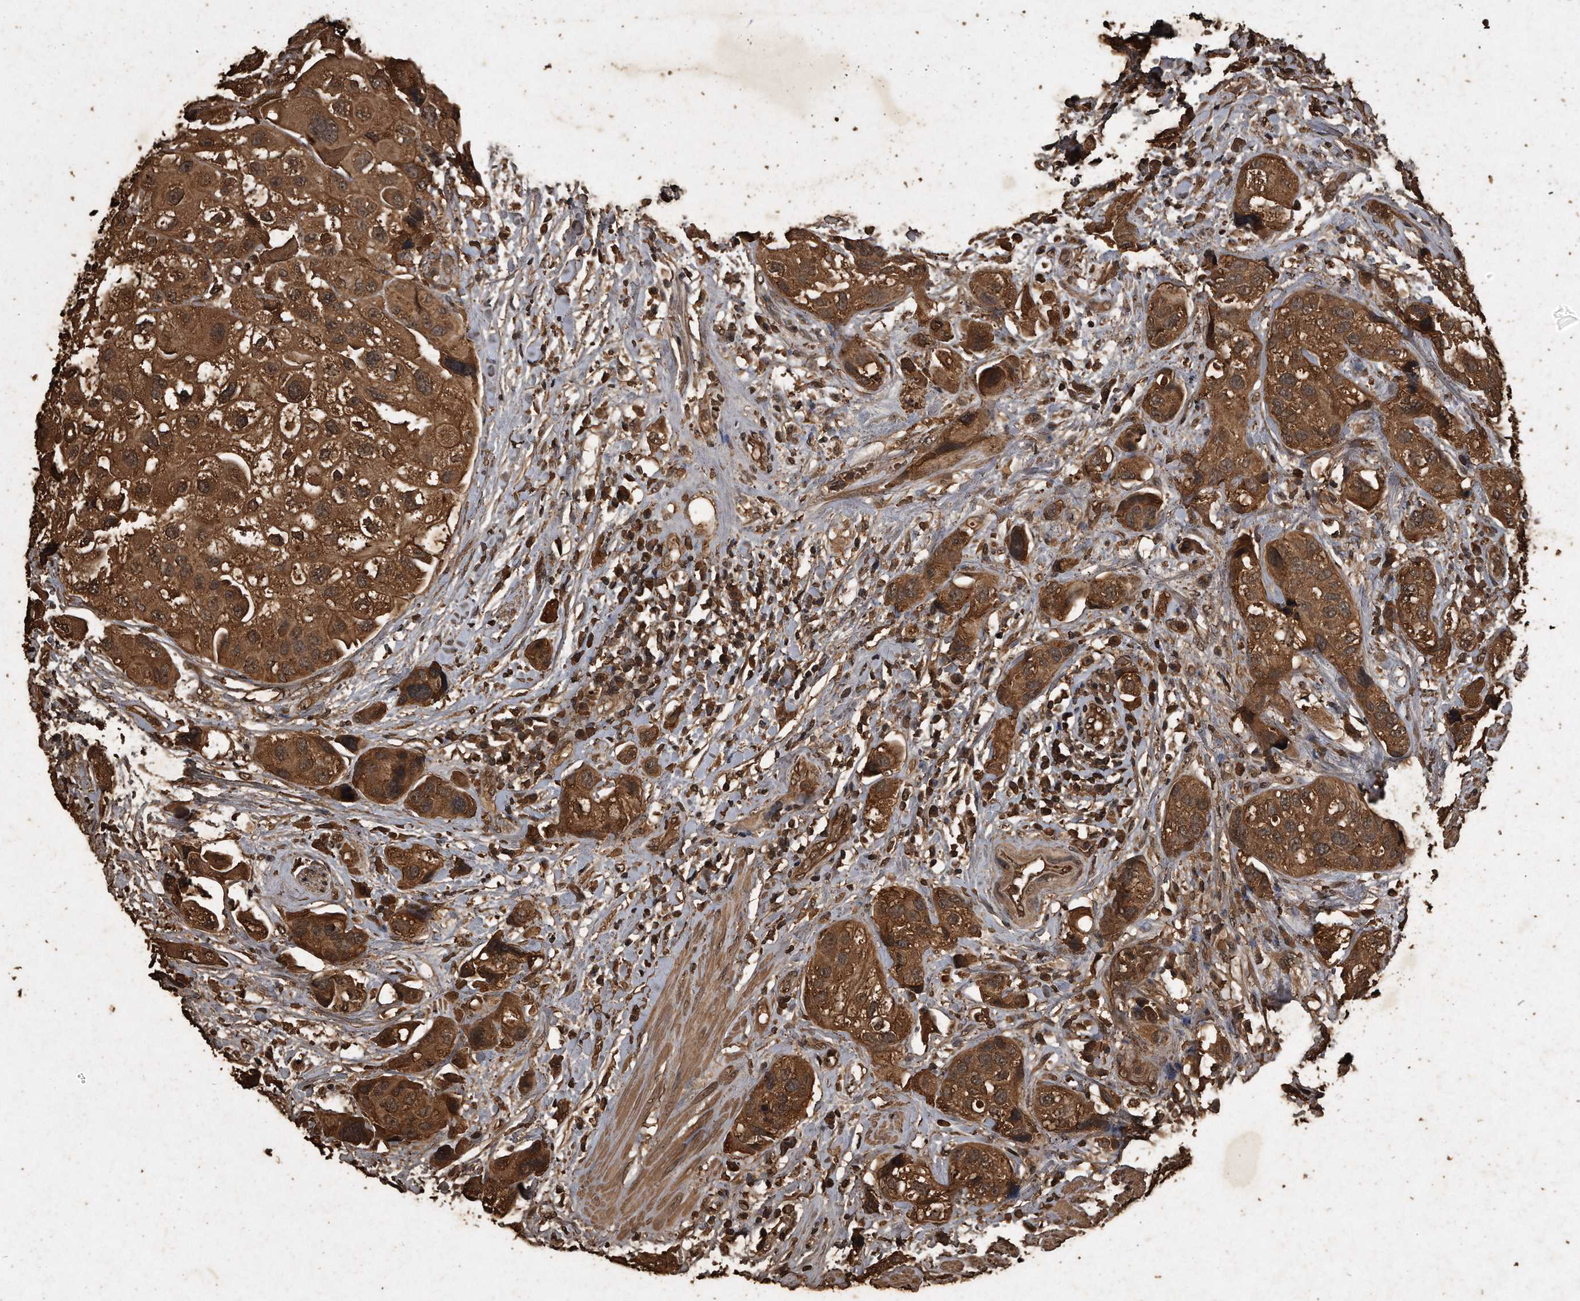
{"staining": {"intensity": "moderate", "quantity": ">75%", "location": "cytoplasmic/membranous"}, "tissue": "urothelial cancer", "cell_type": "Tumor cells", "image_type": "cancer", "snomed": [{"axis": "morphology", "description": "Urothelial carcinoma, High grade"}, {"axis": "topography", "description": "Urinary bladder"}], "caption": "Immunohistochemistry (DAB) staining of urothelial cancer demonstrates moderate cytoplasmic/membranous protein expression in about >75% of tumor cells.", "gene": "CFLAR", "patient": {"sex": "female", "age": 64}}